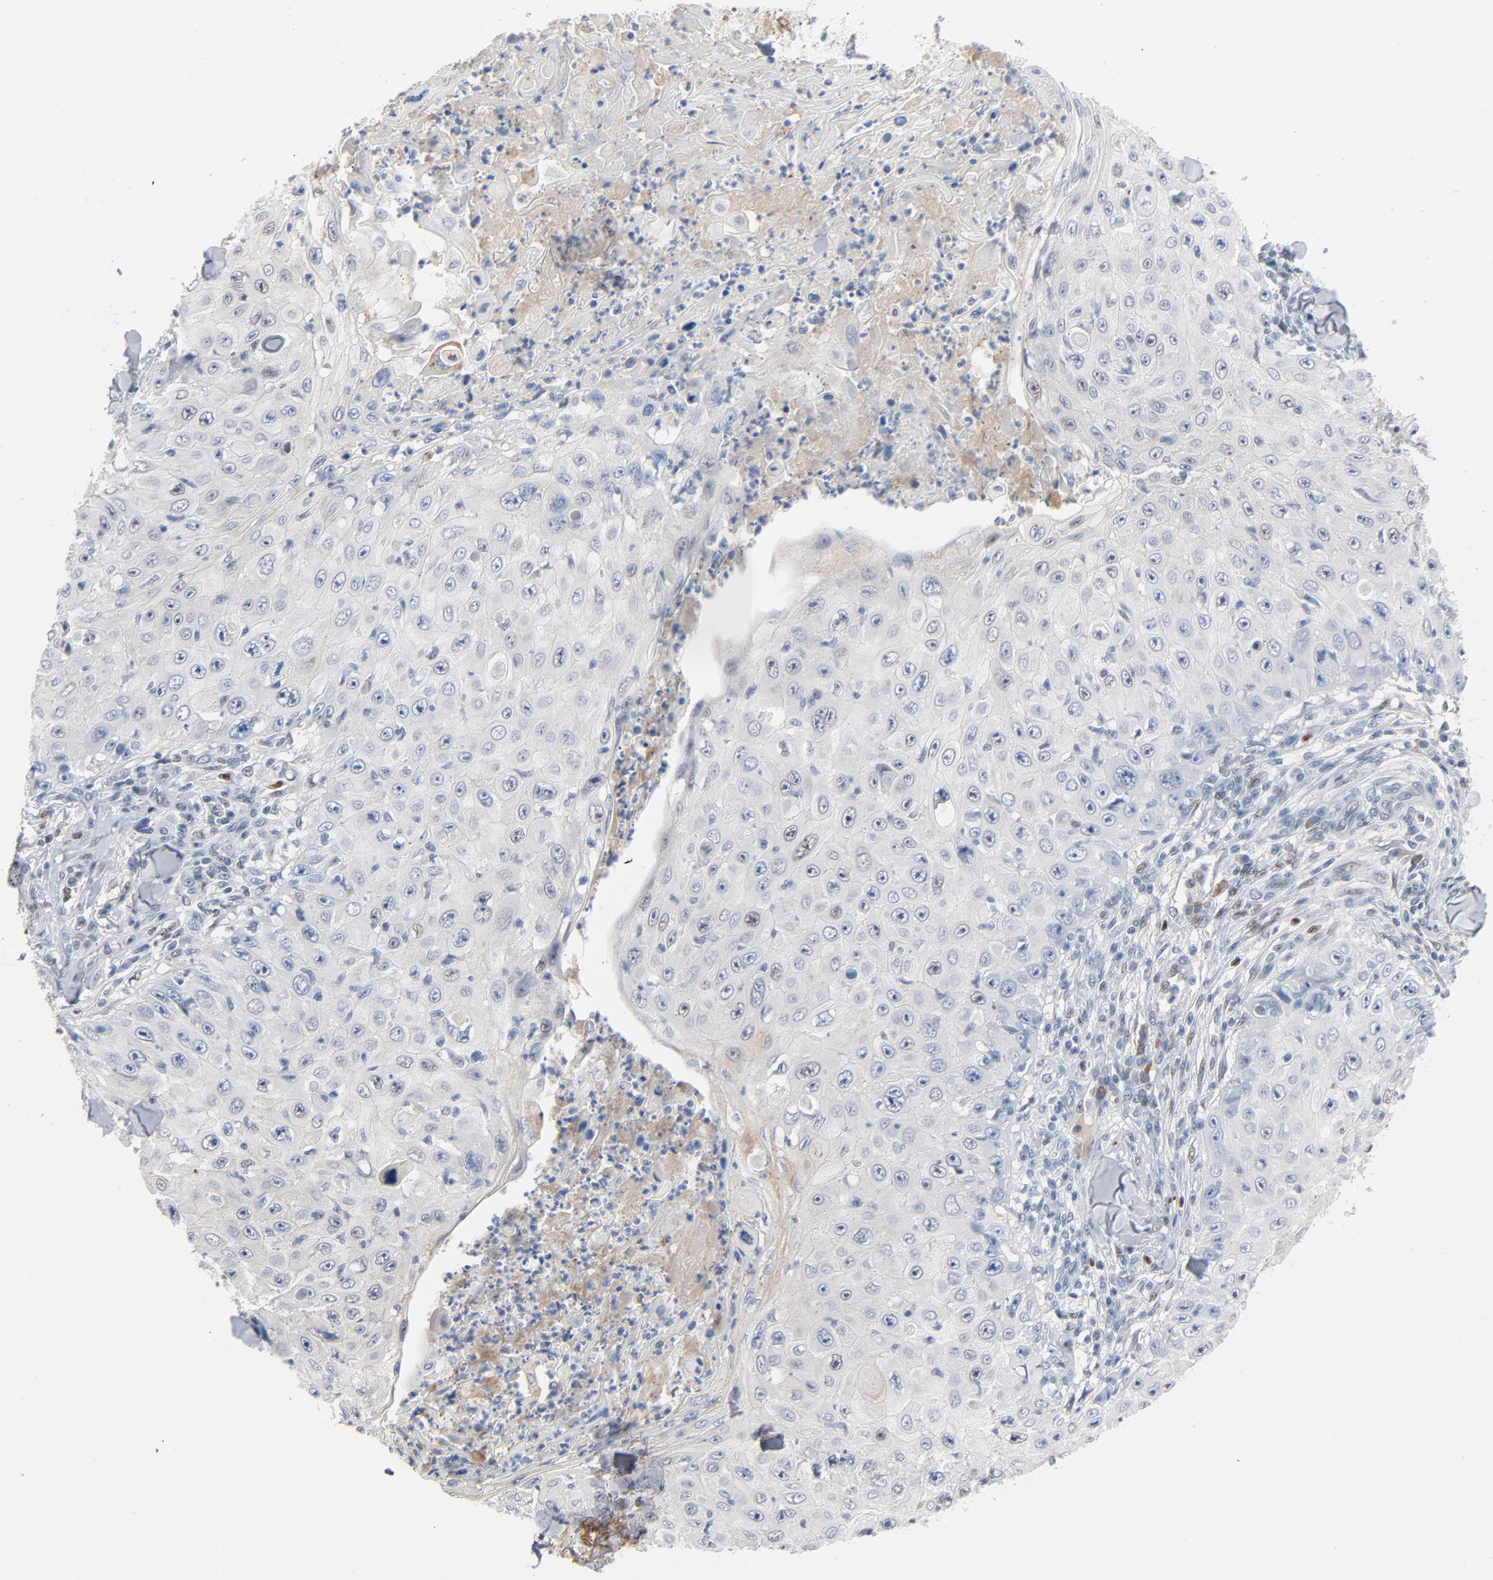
{"staining": {"intensity": "negative", "quantity": "none", "location": "none"}, "tissue": "skin cancer", "cell_type": "Tumor cells", "image_type": "cancer", "snomed": [{"axis": "morphology", "description": "Squamous cell carcinoma, NOS"}, {"axis": "topography", "description": "Skin"}], "caption": "This is a micrograph of immunohistochemistry staining of skin cancer, which shows no expression in tumor cells. (Immunohistochemistry (ihc), brightfield microscopy, high magnification).", "gene": "FOXP1", "patient": {"sex": "male", "age": 86}}